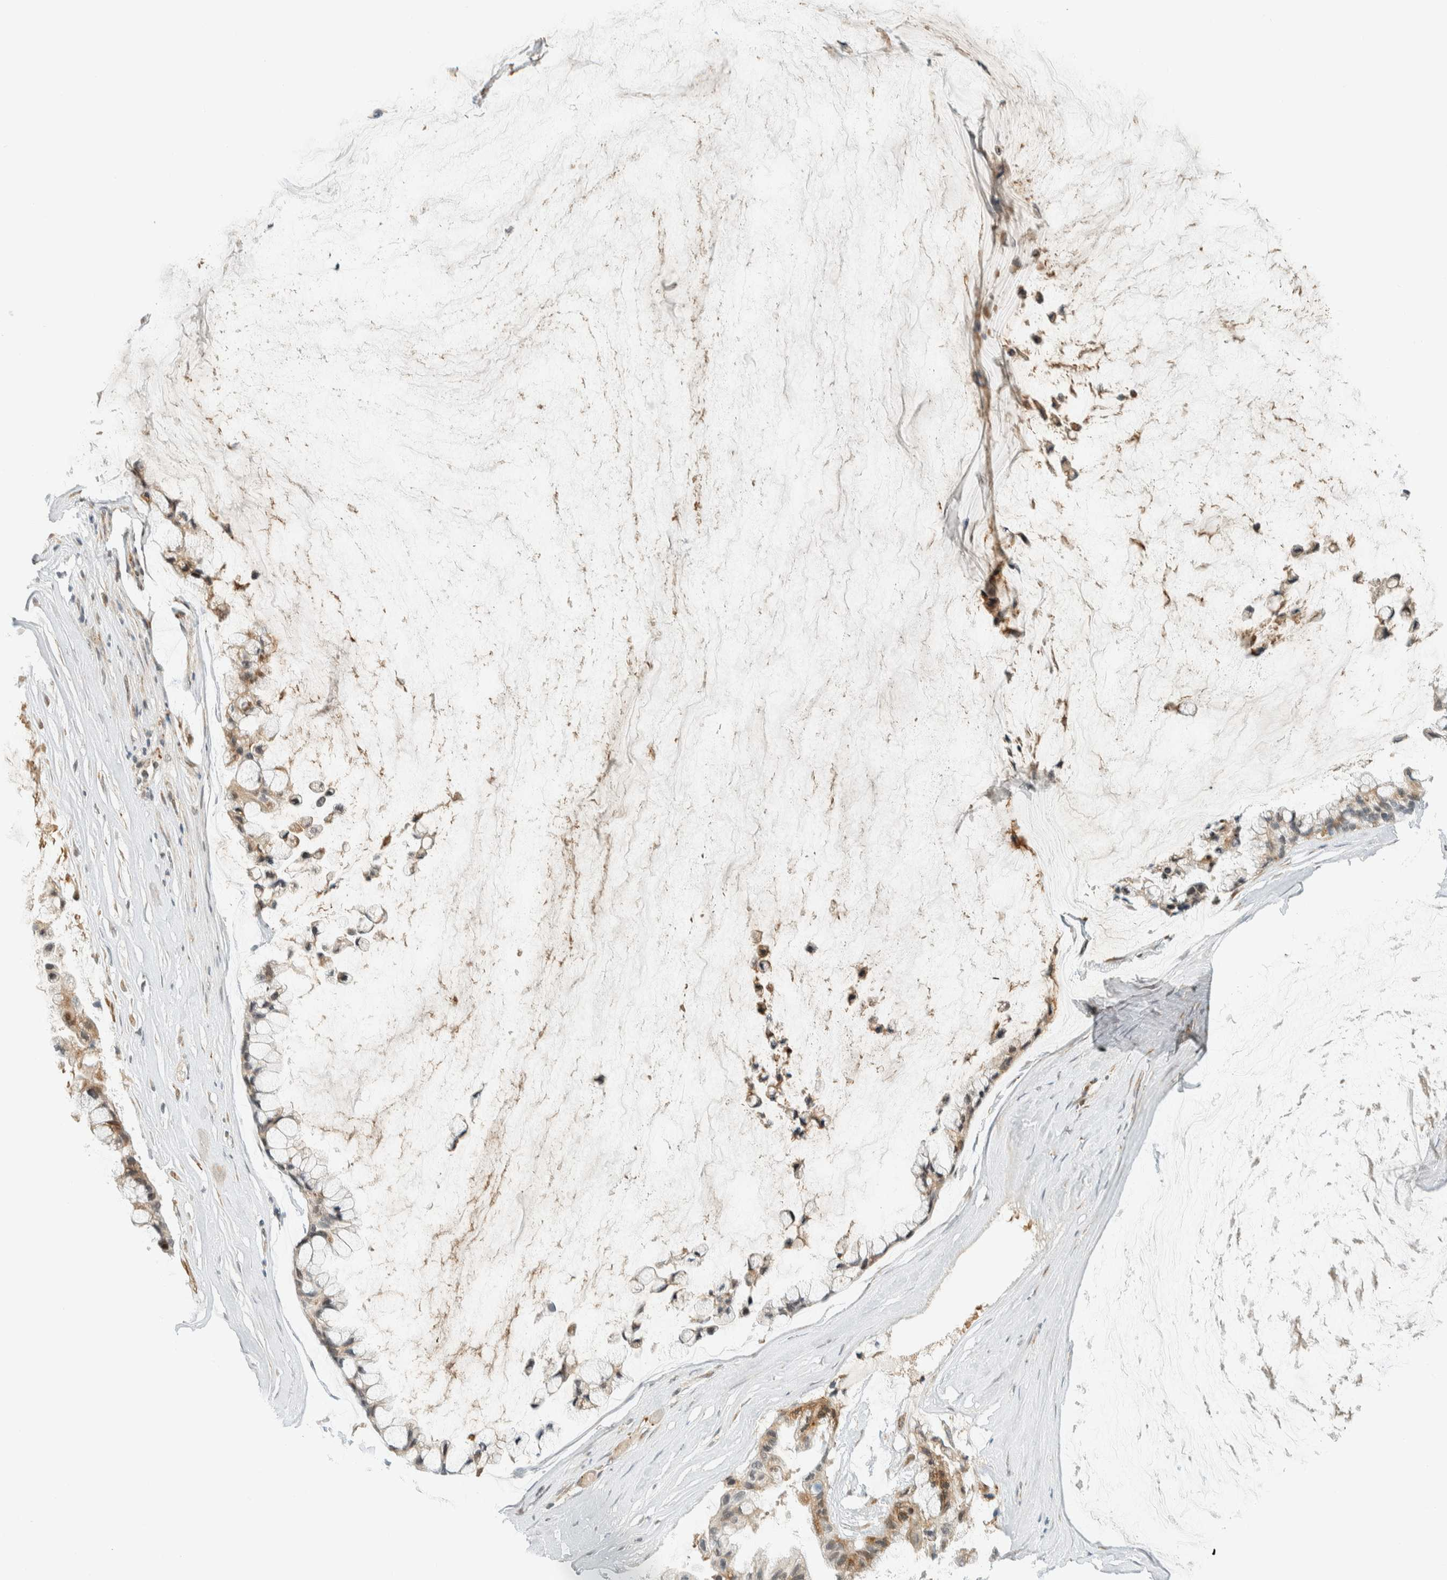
{"staining": {"intensity": "weak", "quantity": "25%-75%", "location": "cytoplasmic/membranous"}, "tissue": "ovarian cancer", "cell_type": "Tumor cells", "image_type": "cancer", "snomed": [{"axis": "morphology", "description": "Cystadenocarcinoma, mucinous, NOS"}, {"axis": "topography", "description": "Ovary"}], "caption": "Ovarian cancer stained with DAB immunohistochemistry reveals low levels of weak cytoplasmic/membranous positivity in about 25%-75% of tumor cells.", "gene": "ITPRID1", "patient": {"sex": "female", "age": 39}}